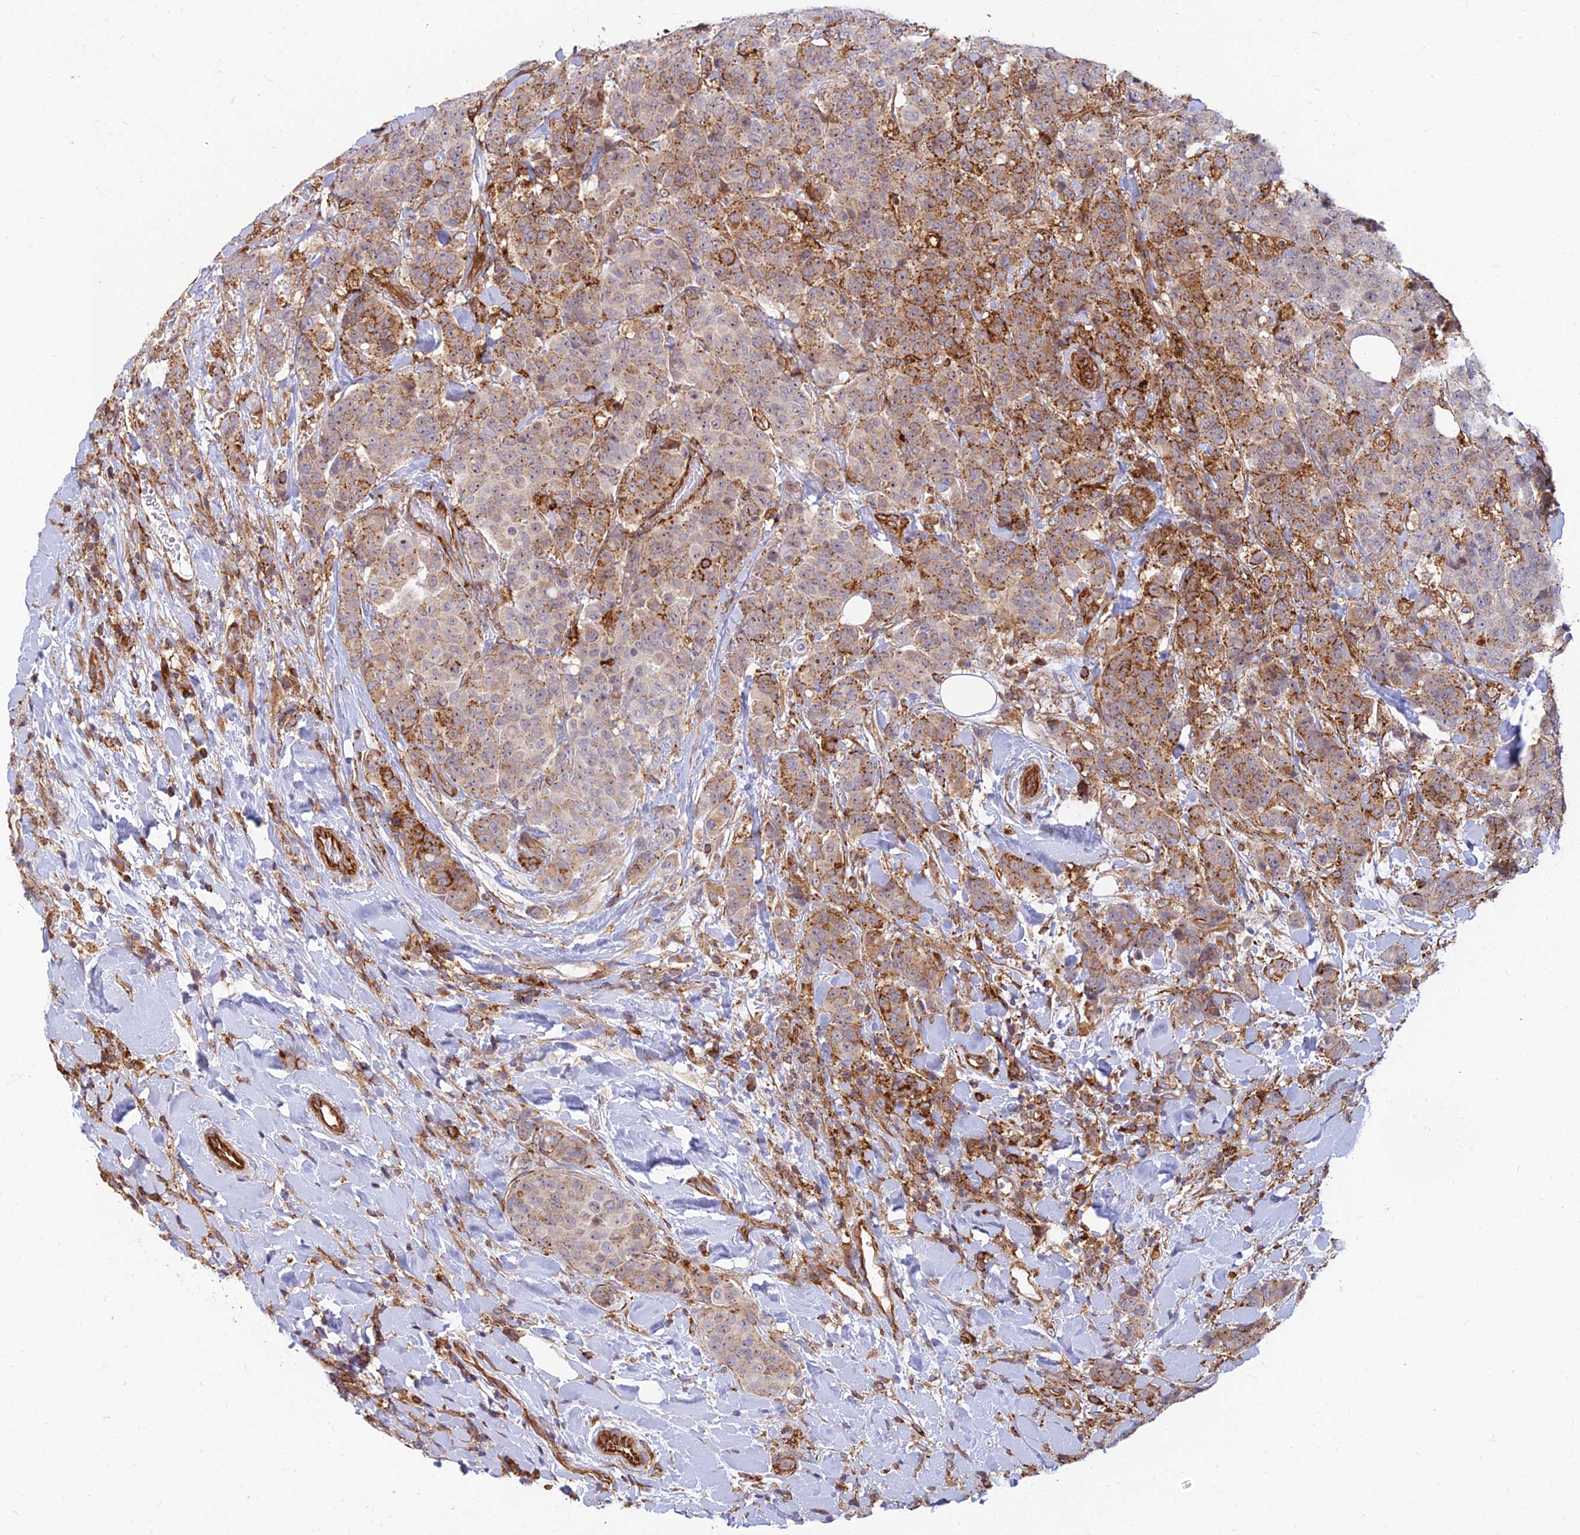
{"staining": {"intensity": "moderate", "quantity": ">75%", "location": "cytoplasmic/membranous"}, "tissue": "breast cancer", "cell_type": "Tumor cells", "image_type": "cancer", "snomed": [{"axis": "morphology", "description": "Duct carcinoma"}, {"axis": "topography", "description": "Breast"}], "caption": "Brown immunohistochemical staining in human breast cancer reveals moderate cytoplasmic/membranous expression in approximately >75% of tumor cells.", "gene": "SAPCD2", "patient": {"sex": "female", "age": 40}}